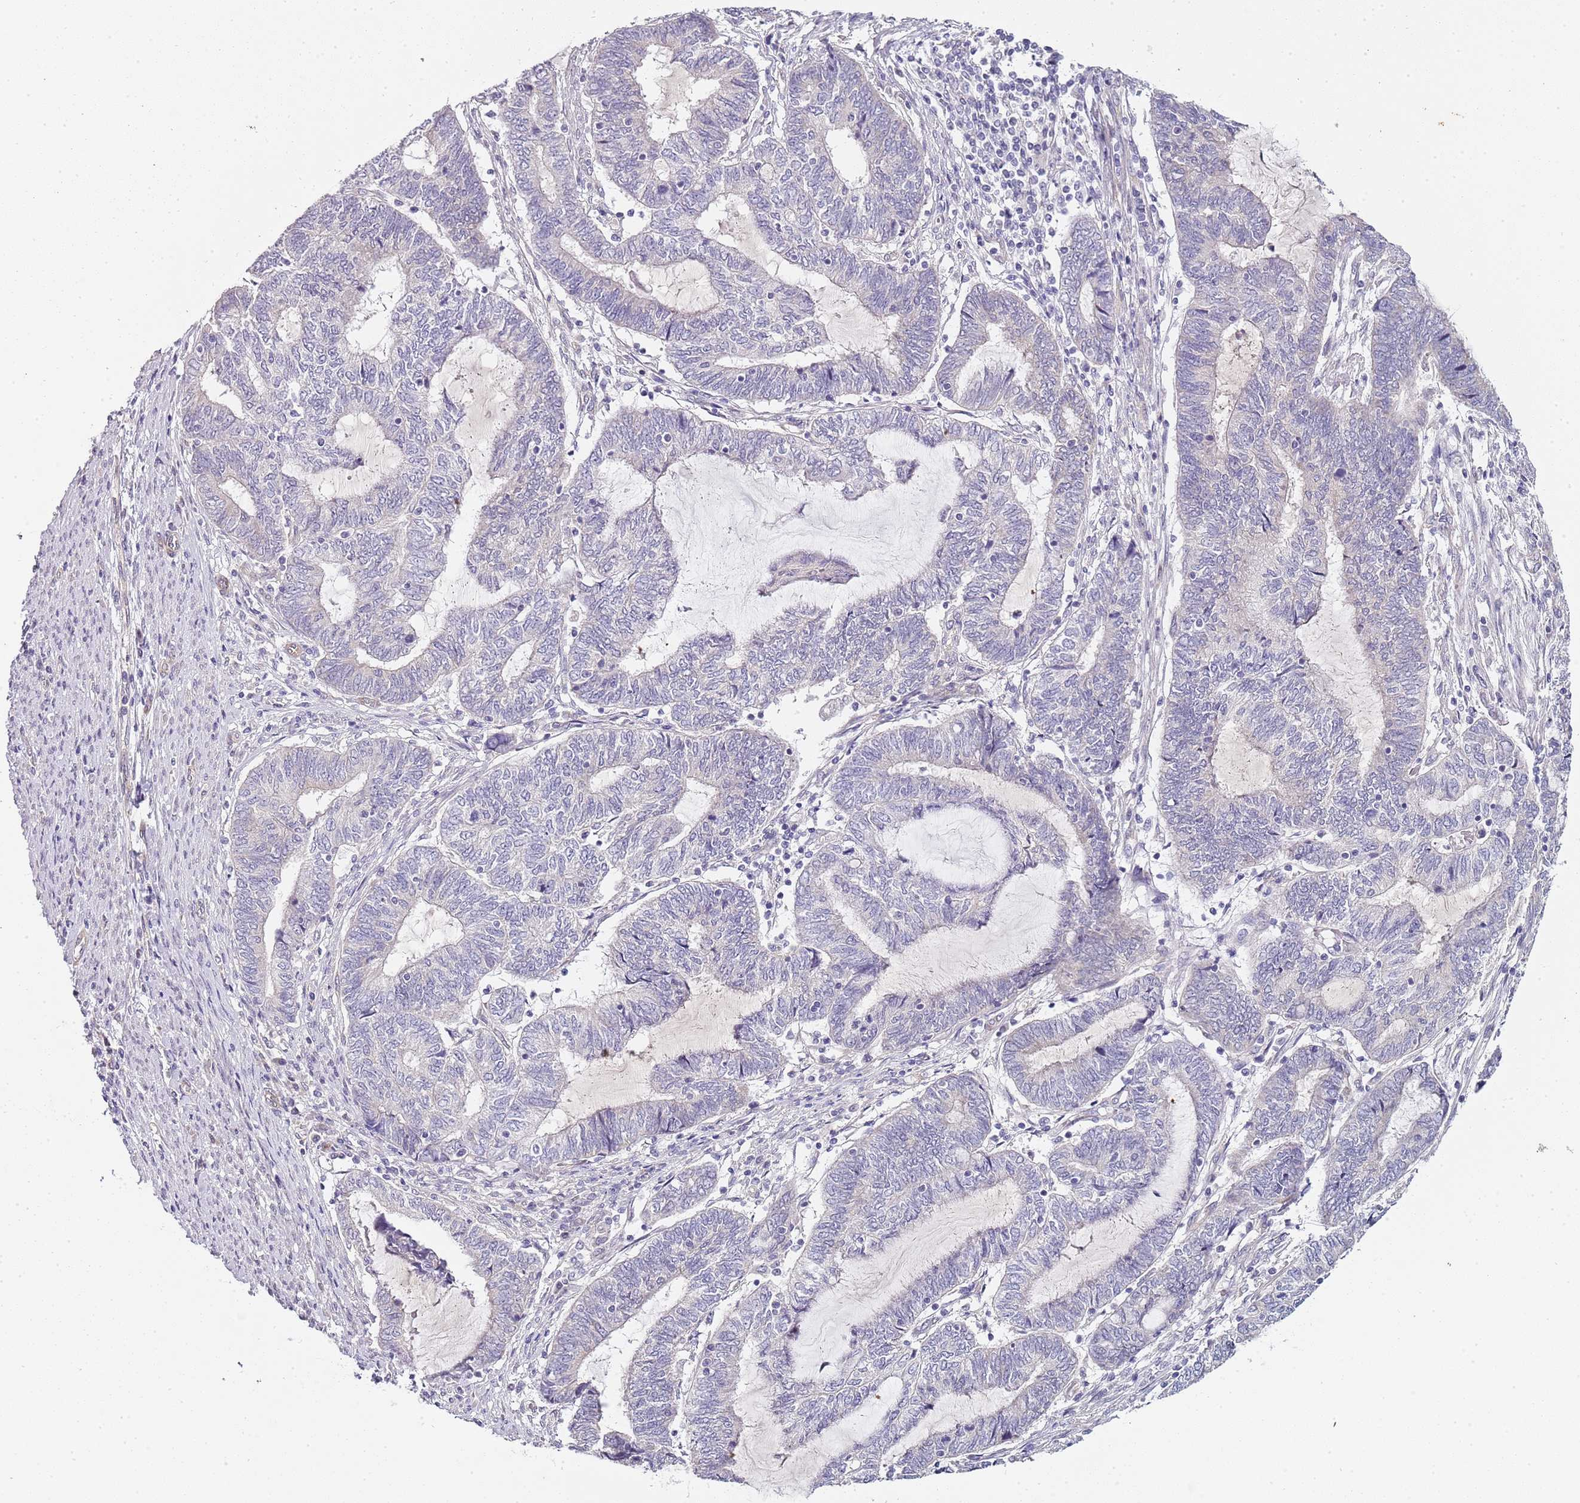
{"staining": {"intensity": "negative", "quantity": "none", "location": "none"}, "tissue": "endometrial cancer", "cell_type": "Tumor cells", "image_type": "cancer", "snomed": [{"axis": "morphology", "description": "Adenocarcinoma, NOS"}, {"axis": "topography", "description": "Uterus"}, {"axis": "topography", "description": "Endometrium"}], "caption": "IHC of human endometrial cancer demonstrates no positivity in tumor cells.", "gene": "TBC1D9", "patient": {"sex": "female", "age": 70}}